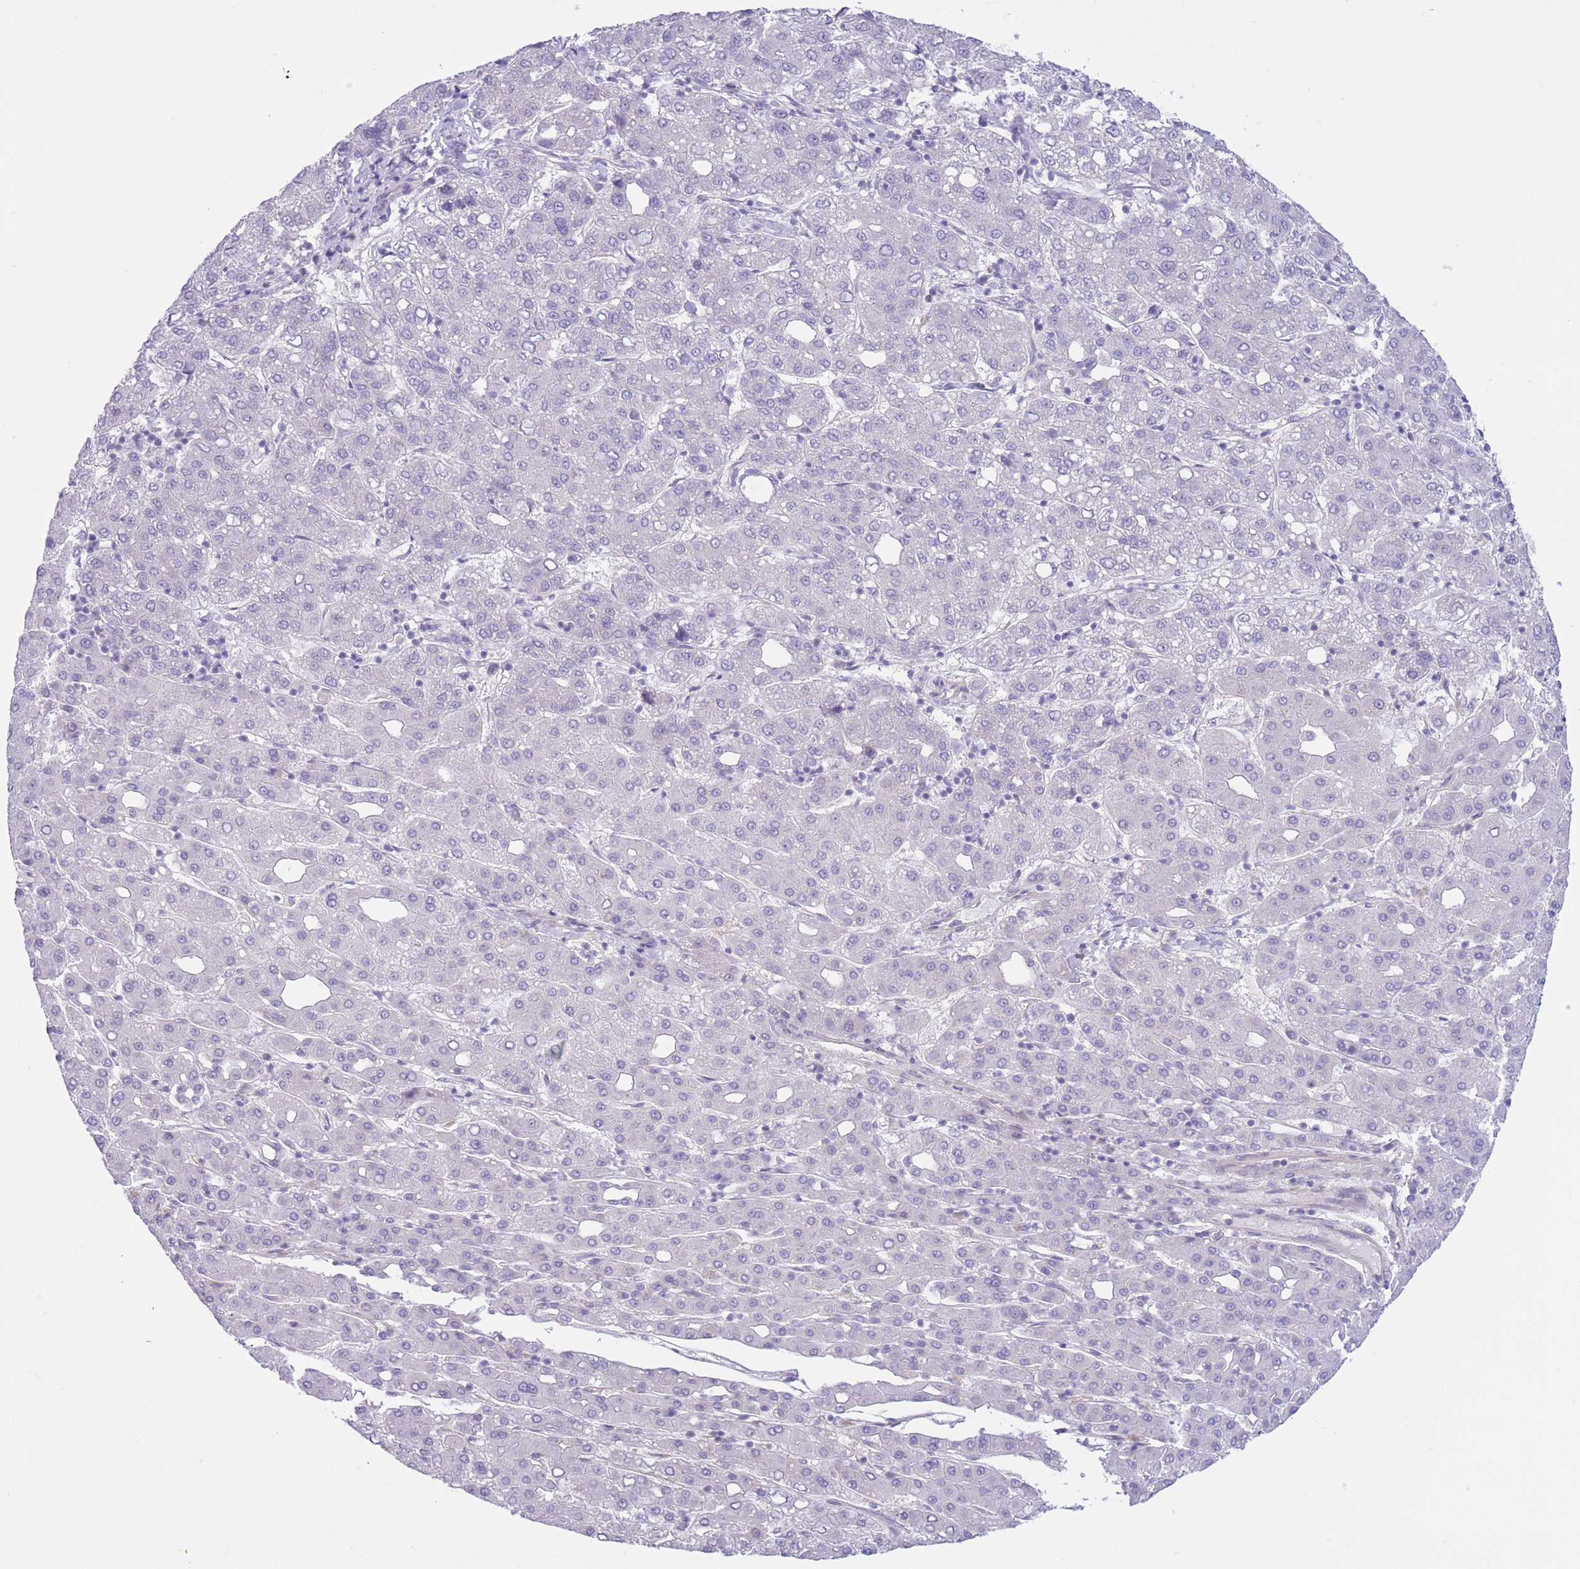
{"staining": {"intensity": "negative", "quantity": "none", "location": "none"}, "tissue": "liver cancer", "cell_type": "Tumor cells", "image_type": "cancer", "snomed": [{"axis": "morphology", "description": "Carcinoma, Hepatocellular, NOS"}, {"axis": "topography", "description": "Liver"}], "caption": "Hepatocellular carcinoma (liver) stained for a protein using IHC demonstrates no expression tumor cells.", "gene": "MRPS31", "patient": {"sex": "male", "age": 65}}